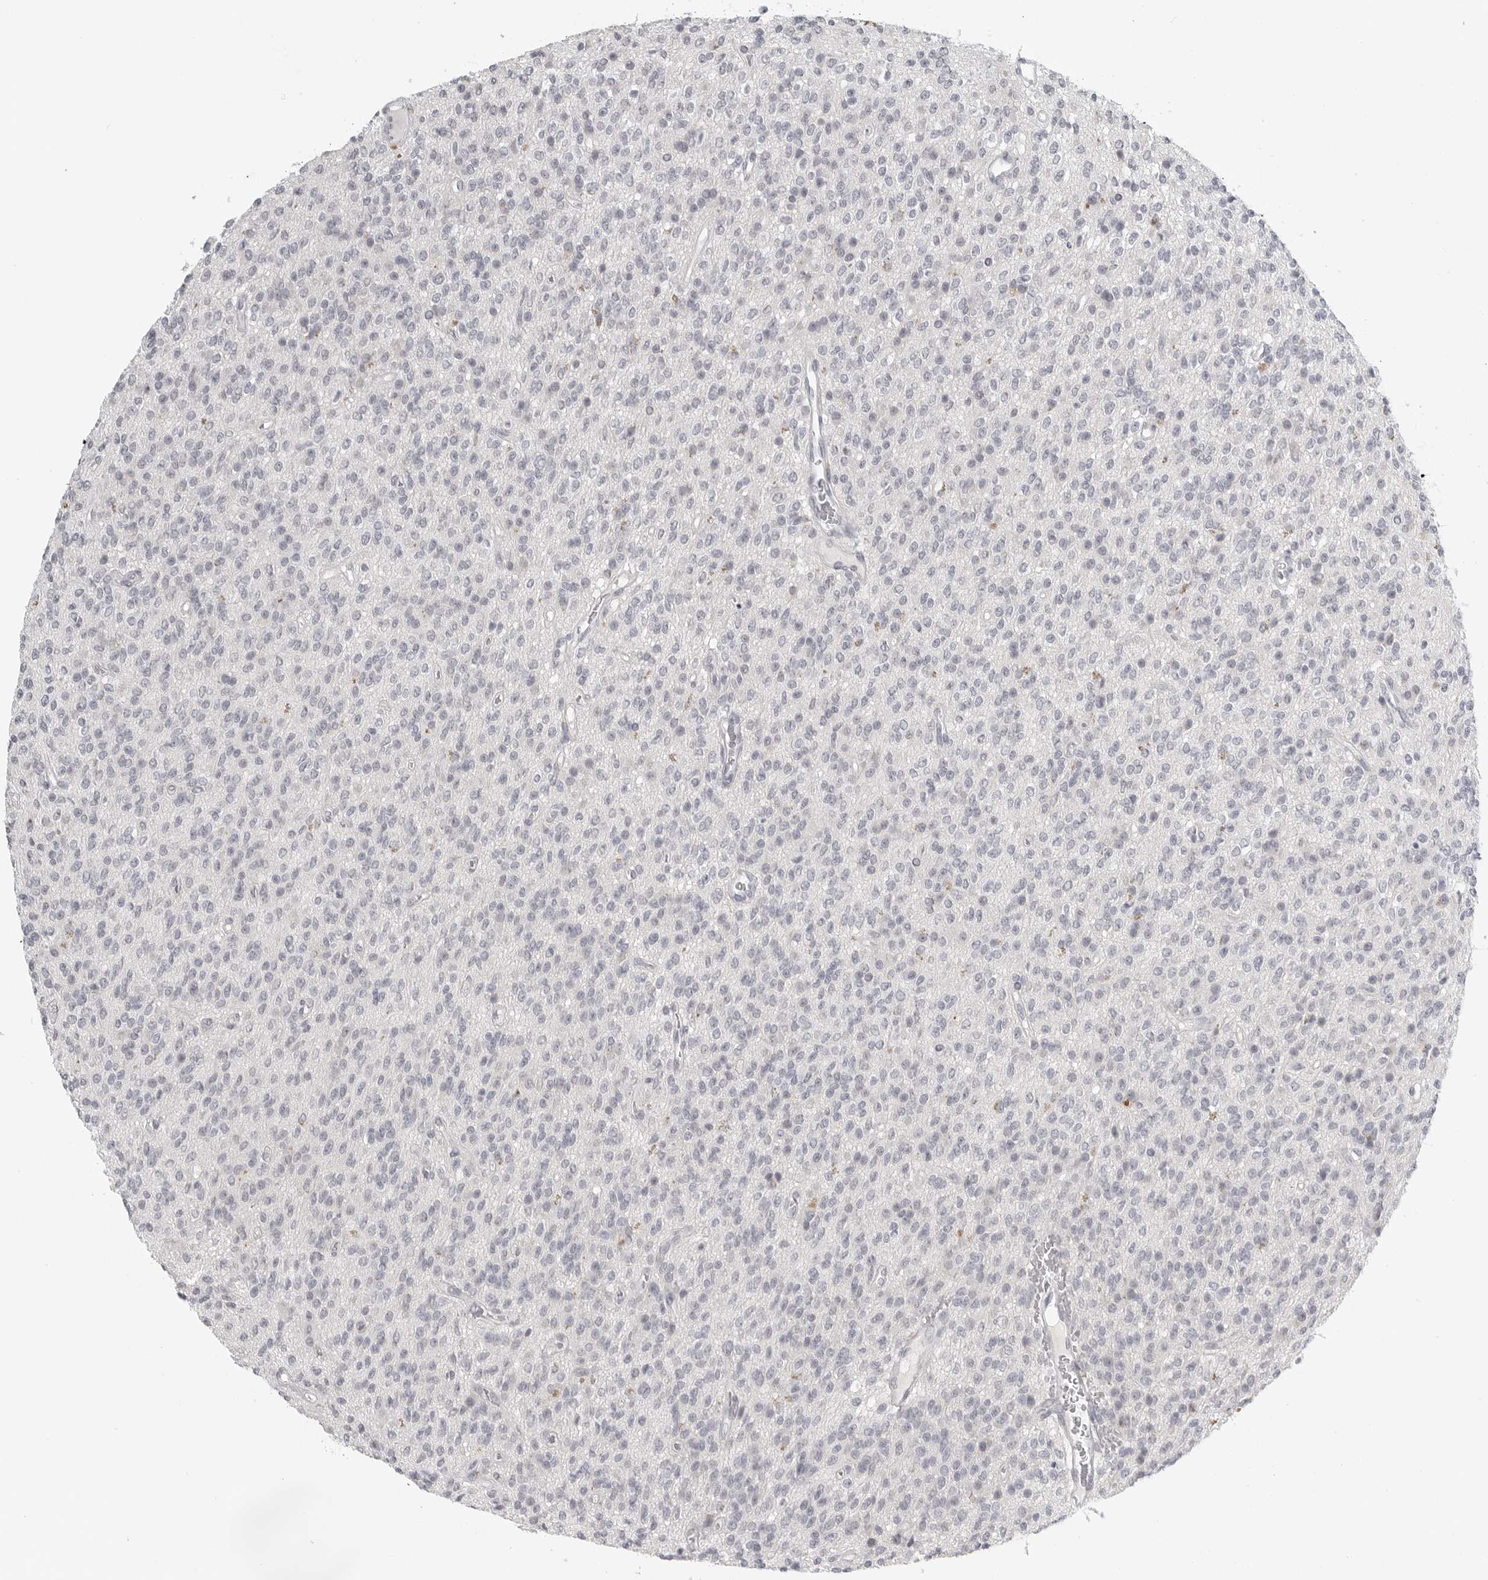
{"staining": {"intensity": "negative", "quantity": "none", "location": "none"}, "tissue": "glioma", "cell_type": "Tumor cells", "image_type": "cancer", "snomed": [{"axis": "morphology", "description": "Glioma, malignant, High grade"}, {"axis": "topography", "description": "Brain"}], "caption": "Human glioma stained for a protein using immunohistochemistry (IHC) exhibits no expression in tumor cells.", "gene": "BPIFA1", "patient": {"sex": "male", "age": 34}}